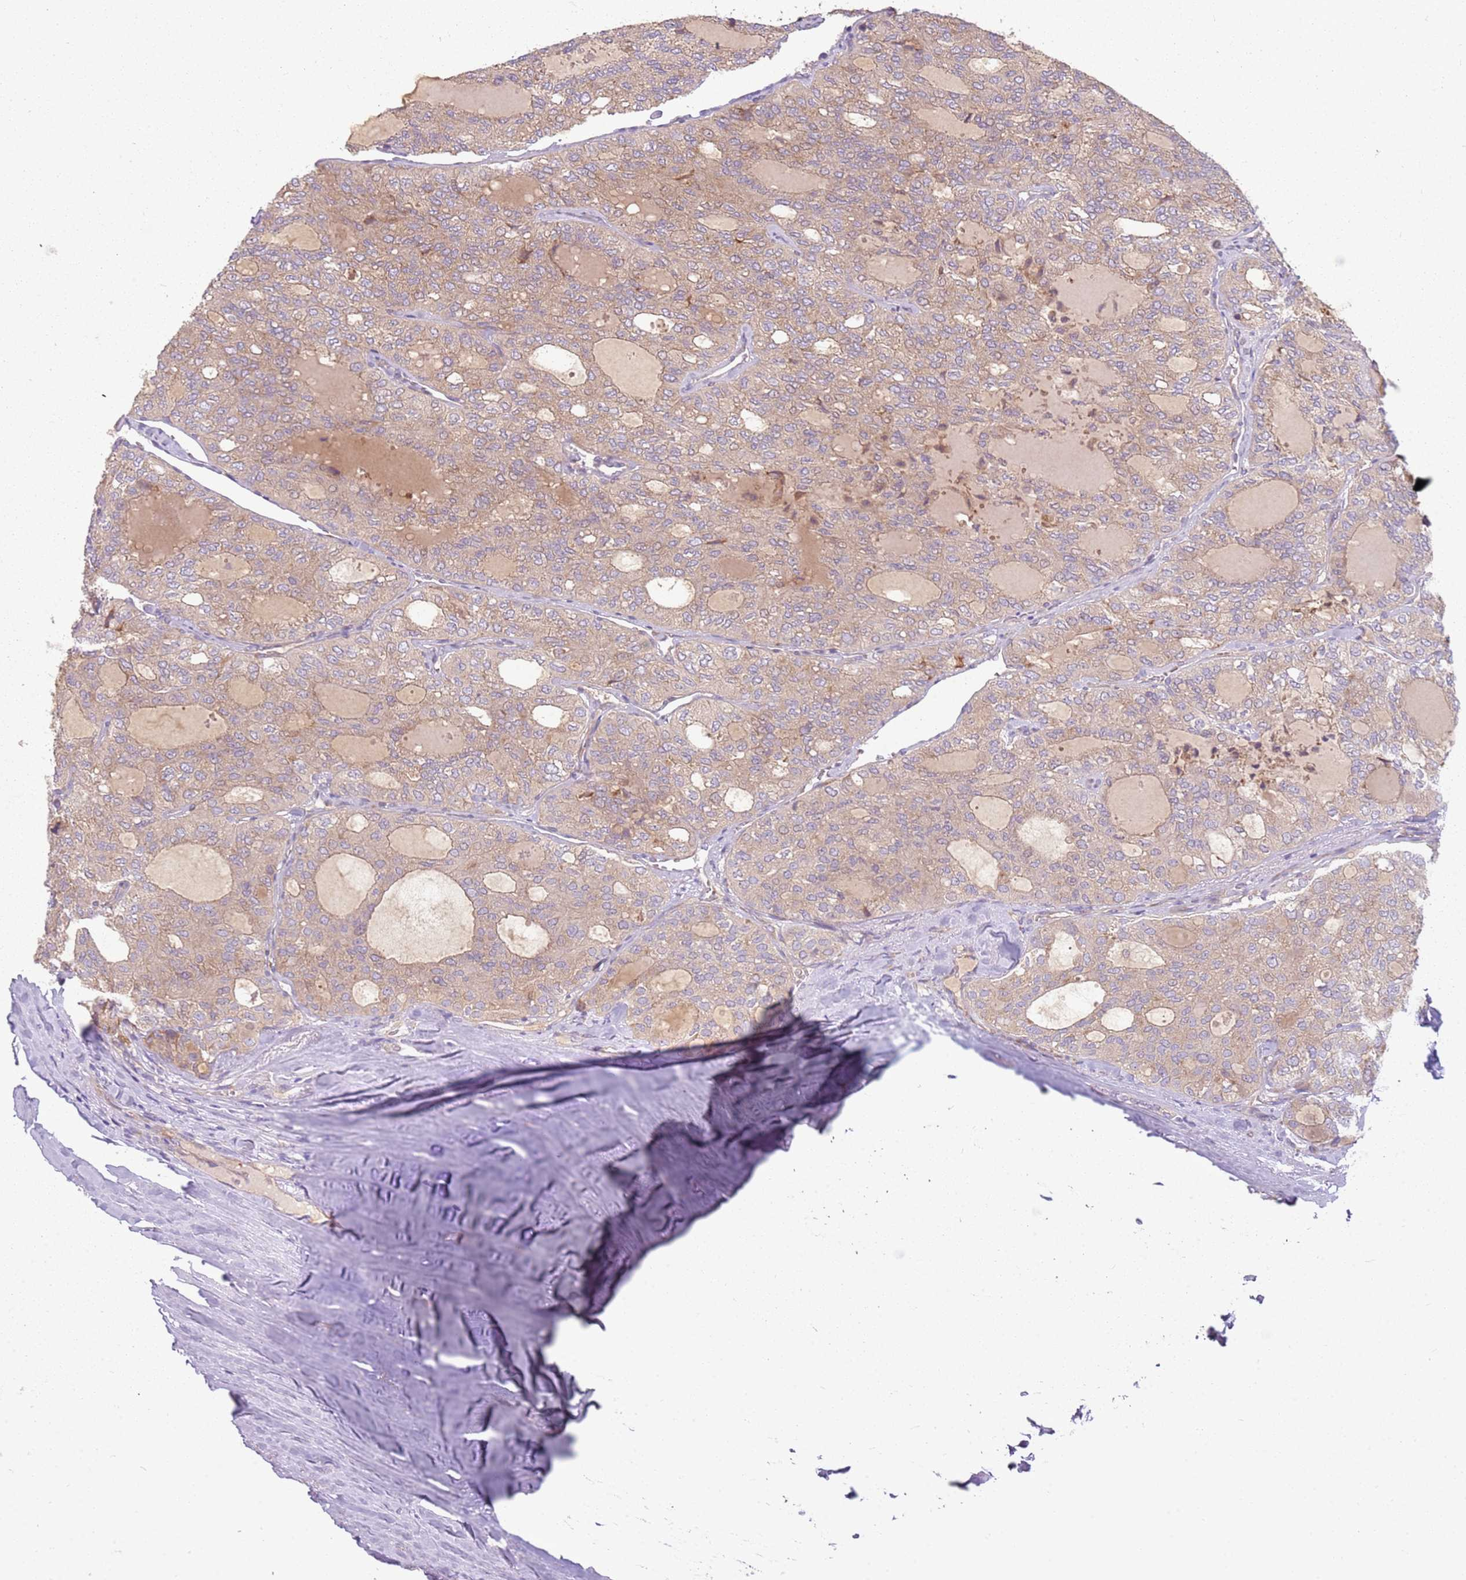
{"staining": {"intensity": "weak", "quantity": "25%-75%", "location": "cytoplasmic/membranous"}, "tissue": "thyroid cancer", "cell_type": "Tumor cells", "image_type": "cancer", "snomed": [{"axis": "morphology", "description": "Follicular adenoma carcinoma, NOS"}, {"axis": "topography", "description": "Thyroid gland"}], "caption": "A micrograph showing weak cytoplasmic/membranous positivity in about 25%-75% of tumor cells in follicular adenoma carcinoma (thyroid), as visualized by brown immunohistochemical staining.", "gene": "RPS28", "patient": {"sex": "male", "age": 75}}